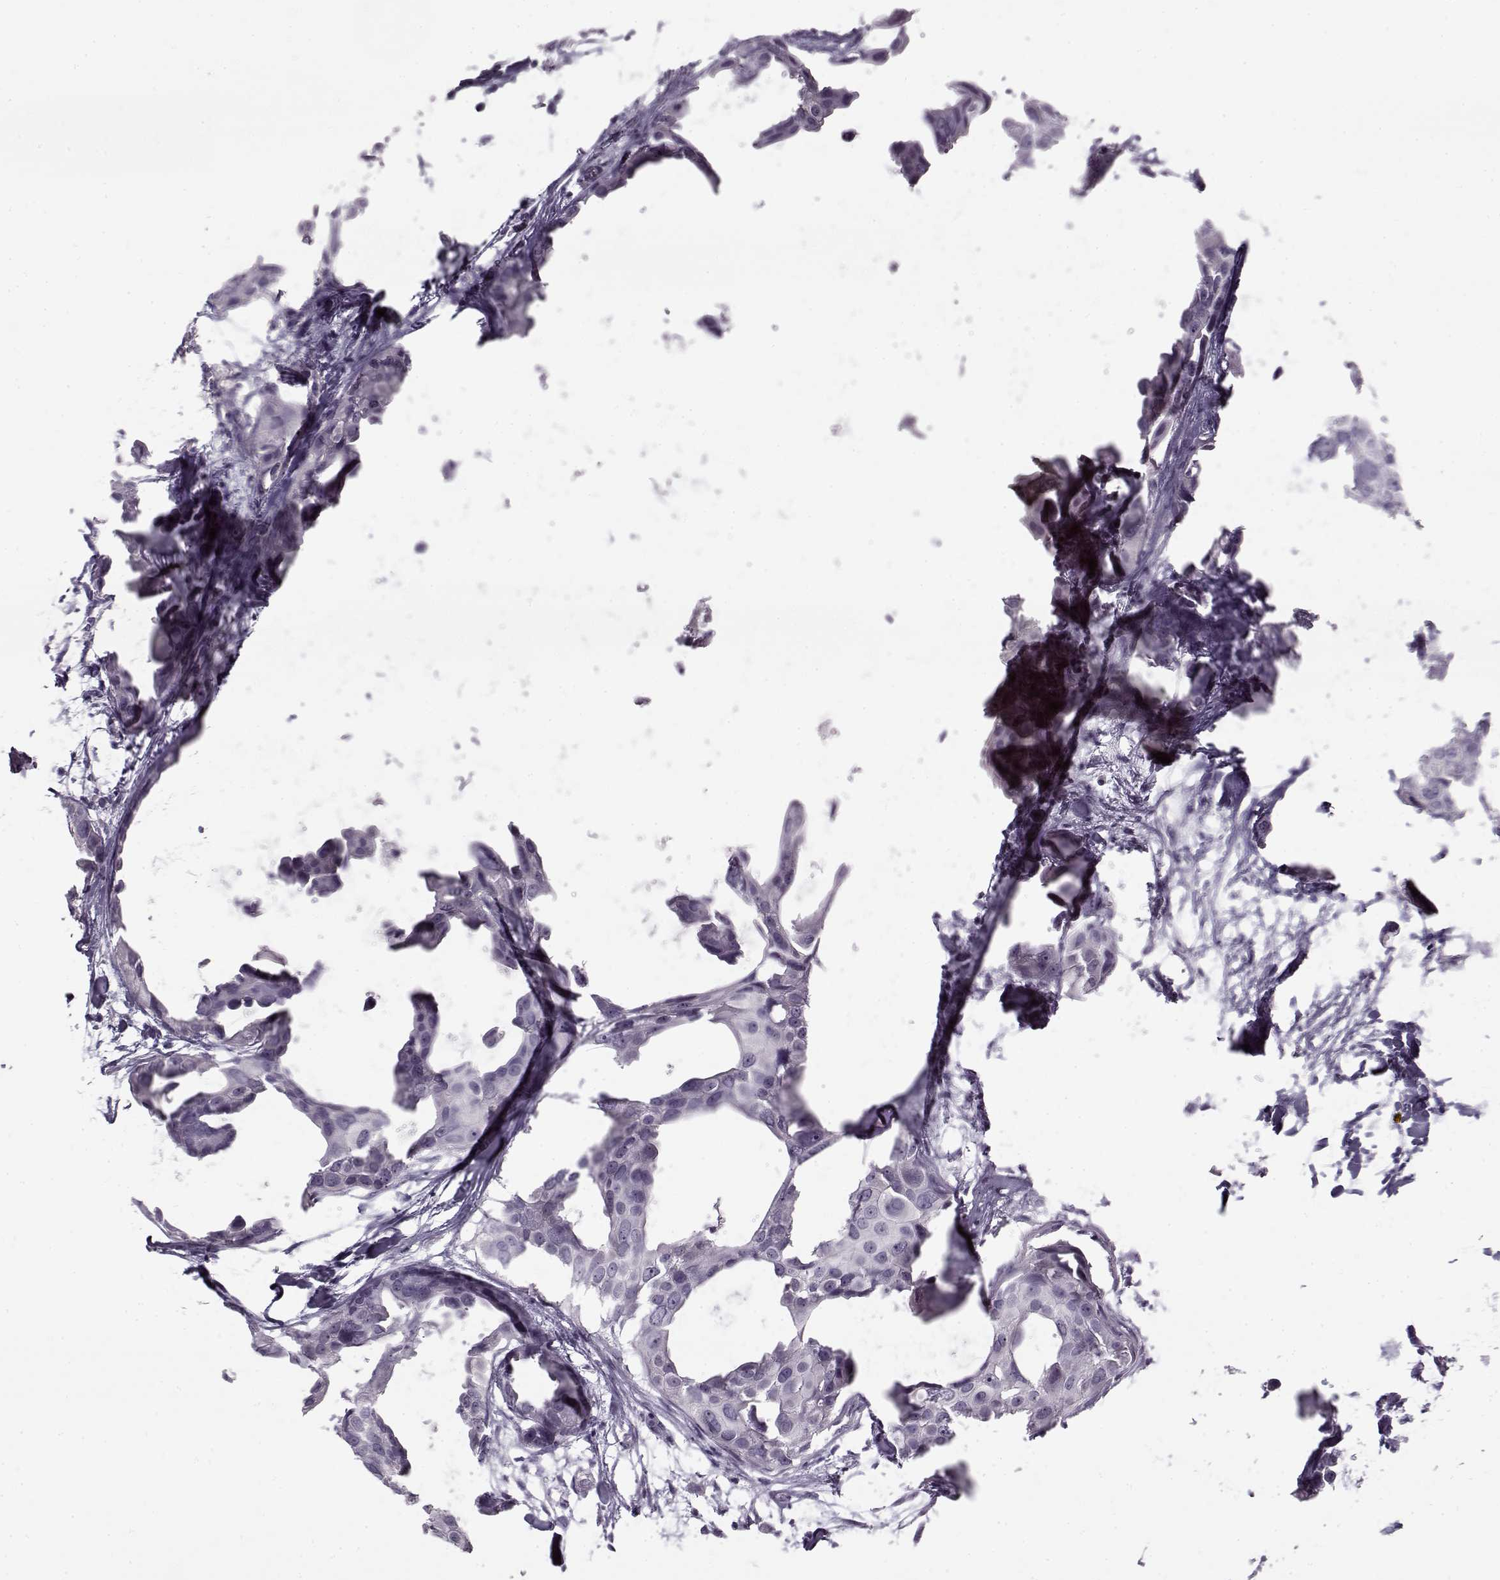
{"staining": {"intensity": "negative", "quantity": "none", "location": "none"}, "tissue": "breast cancer", "cell_type": "Tumor cells", "image_type": "cancer", "snomed": [{"axis": "morphology", "description": "Duct carcinoma"}, {"axis": "topography", "description": "Breast"}], "caption": "IHC photomicrograph of neoplastic tissue: breast intraductal carcinoma stained with DAB shows no significant protein positivity in tumor cells.", "gene": "PNMT", "patient": {"sex": "female", "age": 38}}